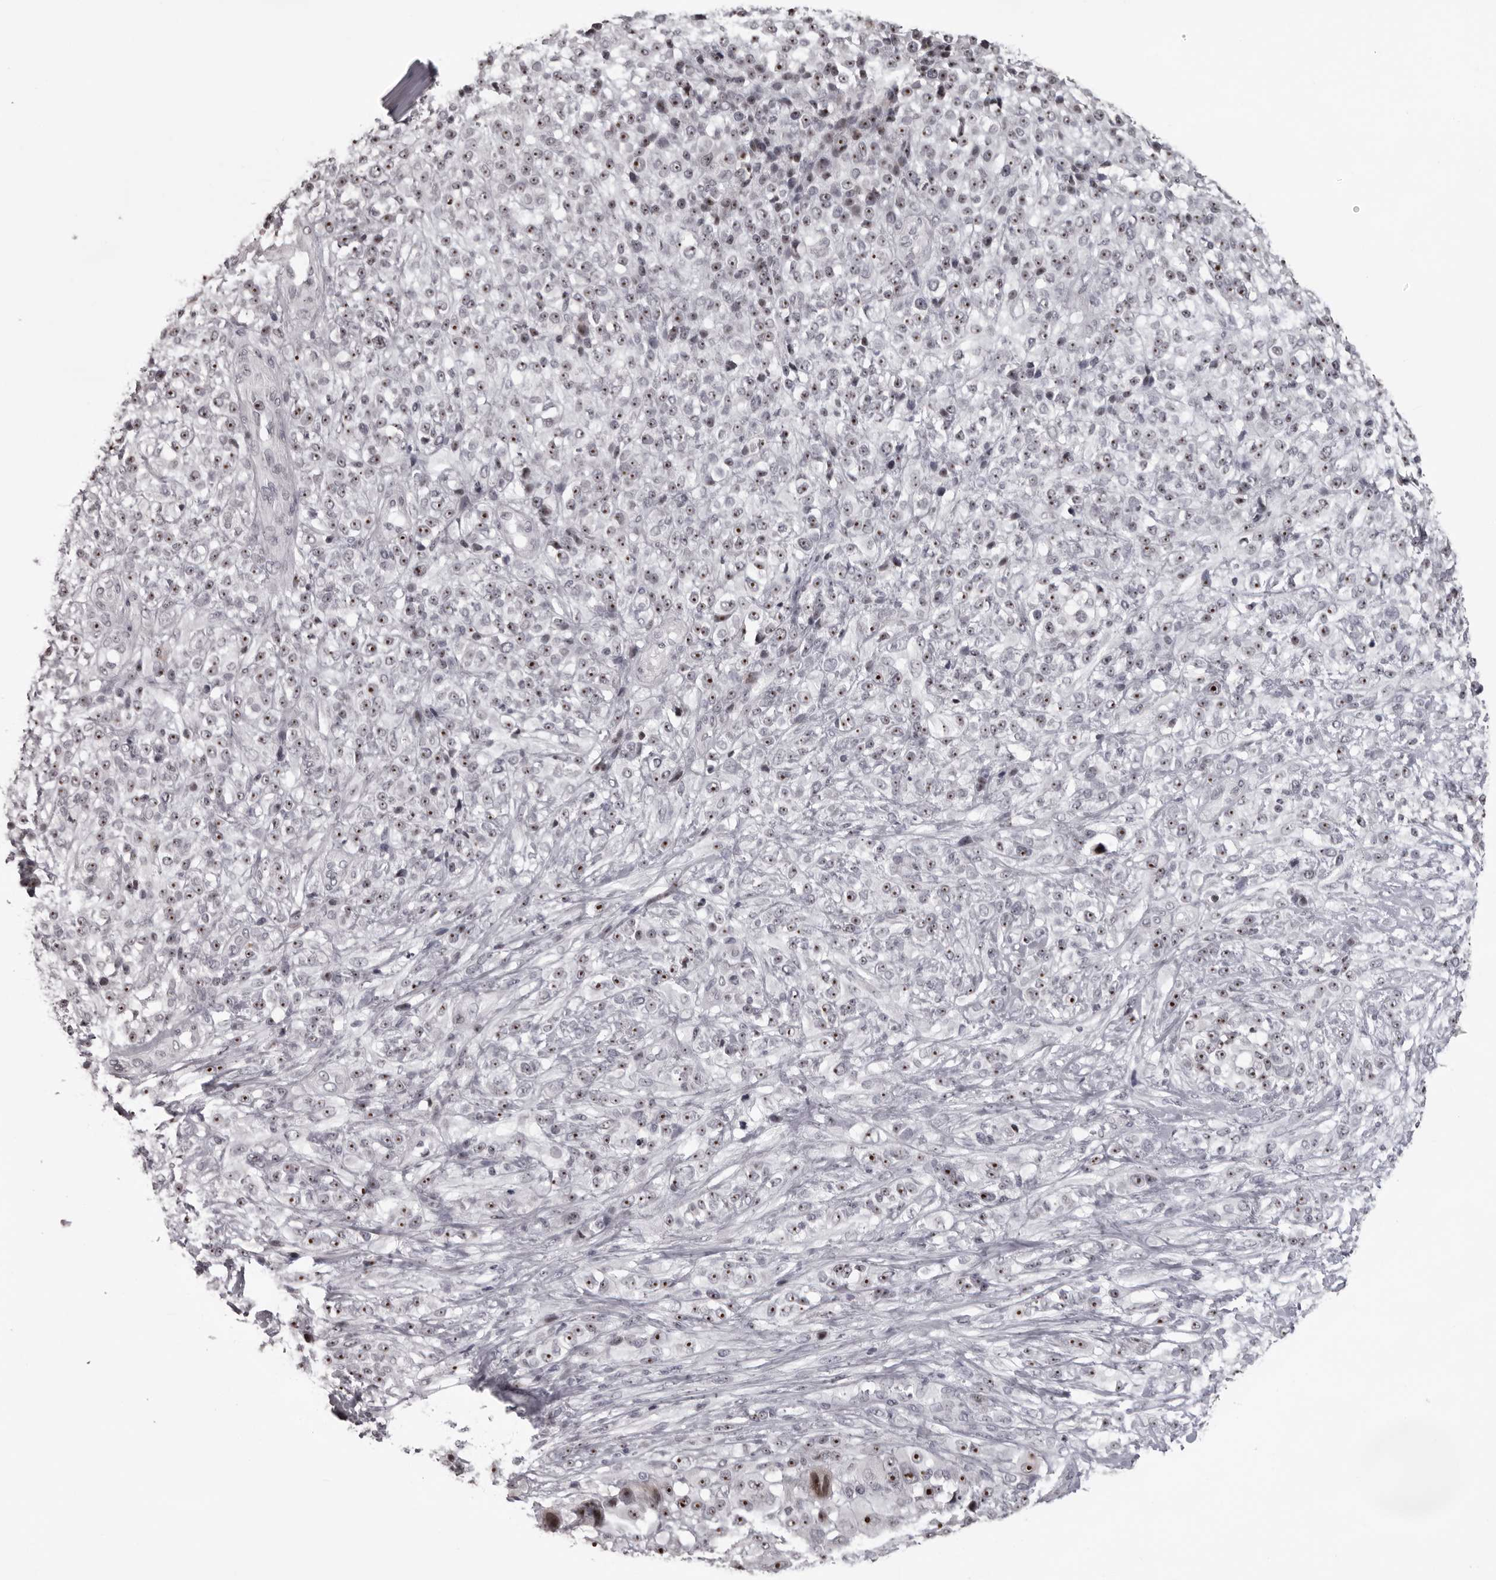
{"staining": {"intensity": "strong", "quantity": ">75%", "location": "nuclear"}, "tissue": "melanoma", "cell_type": "Tumor cells", "image_type": "cancer", "snomed": [{"axis": "morphology", "description": "Malignant melanoma, NOS"}, {"axis": "topography", "description": "Skin"}], "caption": "IHC staining of malignant melanoma, which exhibits high levels of strong nuclear expression in approximately >75% of tumor cells indicating strong nuclear protein expression. The staining was performed using DAB (3,3'-diaminobenzidine) (brown) for protein detection and nuclei were counterstained in hematoxylin (blue).", "gene": "HELZ", "patient": {"sex": "female", "age": 55}}